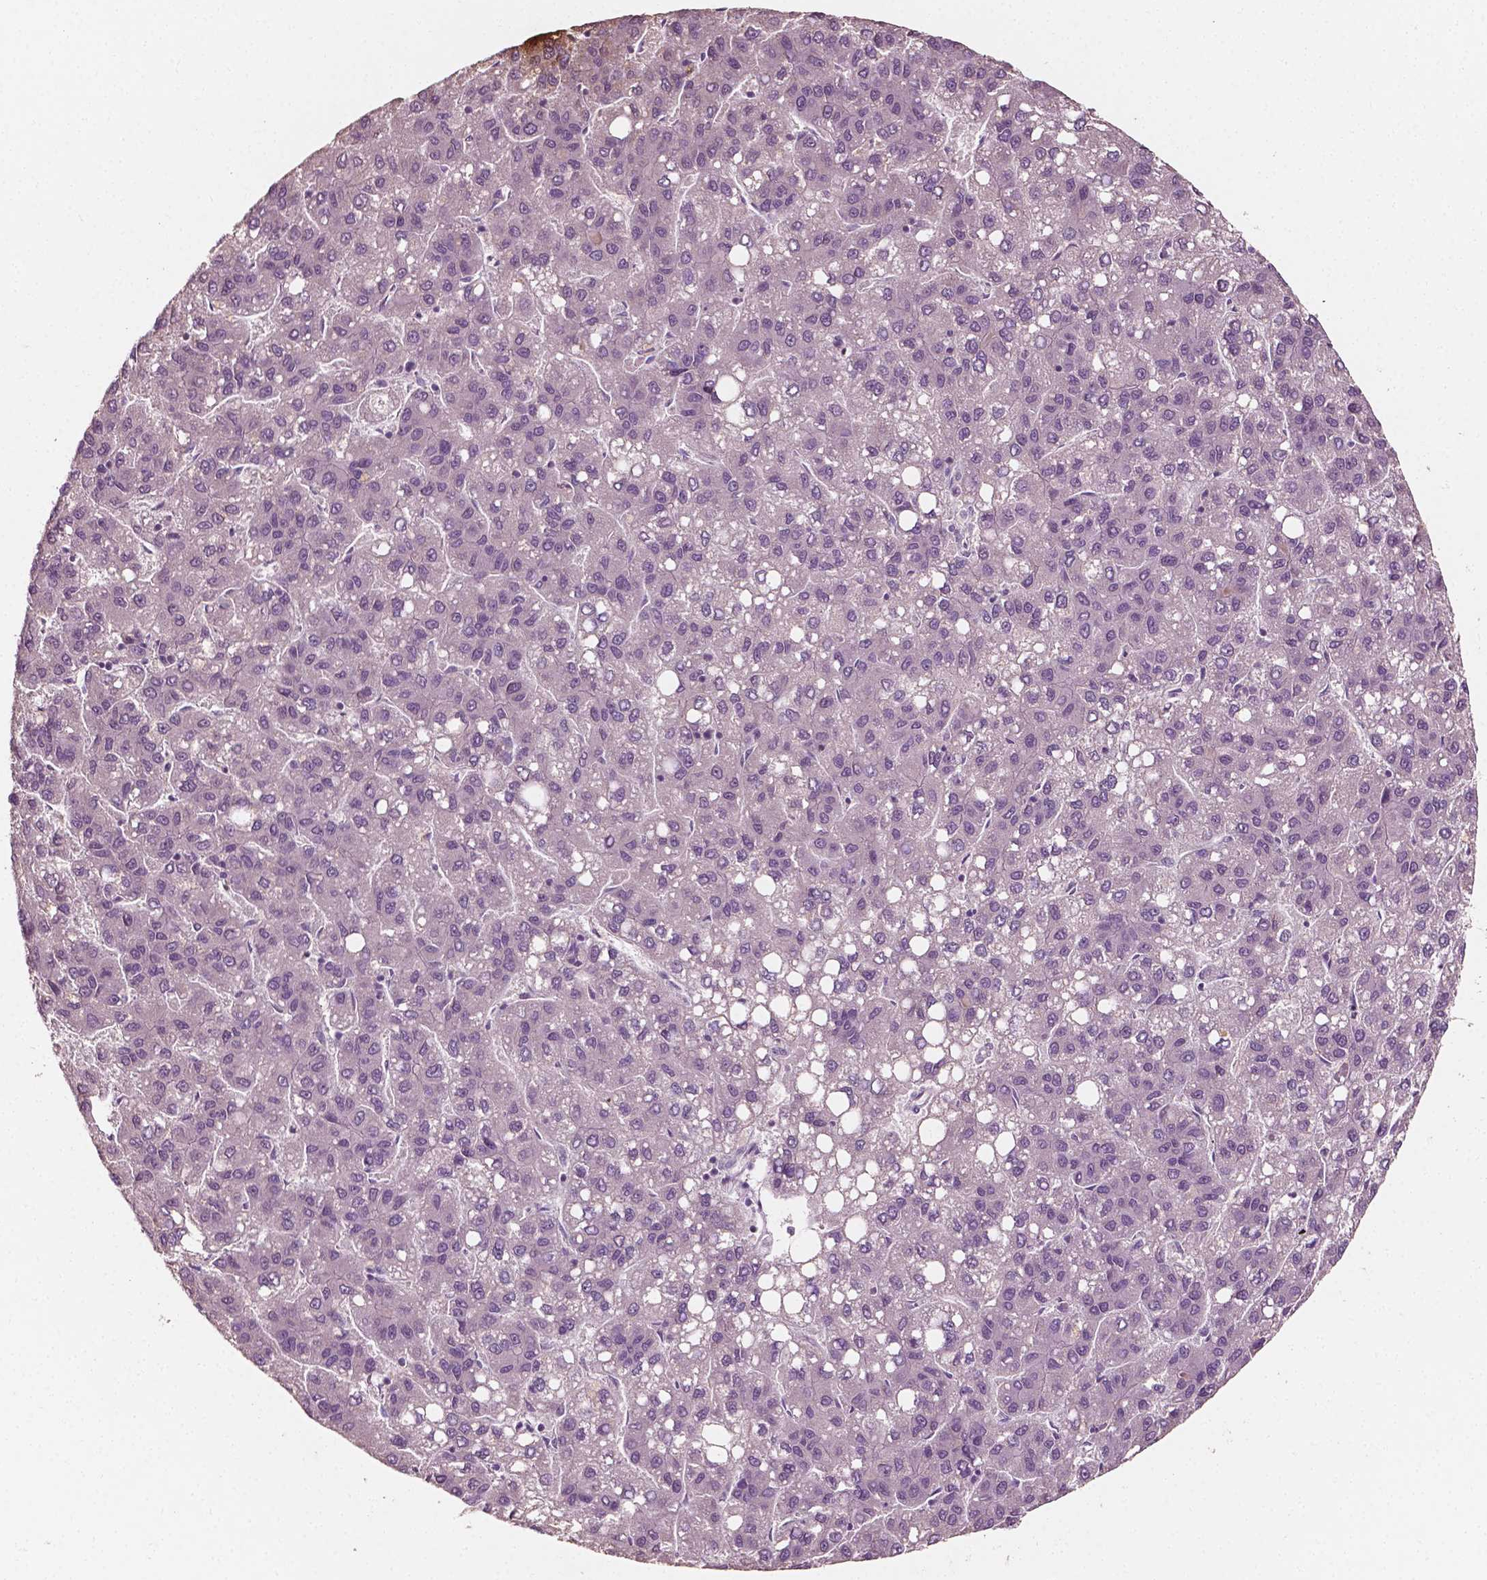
{"staining": {"intensity": "negative", "quantity": "none", "location": "none"}, "tissue": "liver cancer", "cell_type": "Tumor cells", "image_type": "cancer", "snomed": [{"axis": "morphology", "description": "Carcinoma, Hepatocellular, NOS"}, {"axis": "topography", "description": "Liver"}], "caption": "Tumor cells show no significant protein expression in hepatocellular carcinoma (liver).", "gene": "PLA2R1", "patient": {"sex": "female", "age": 82}}